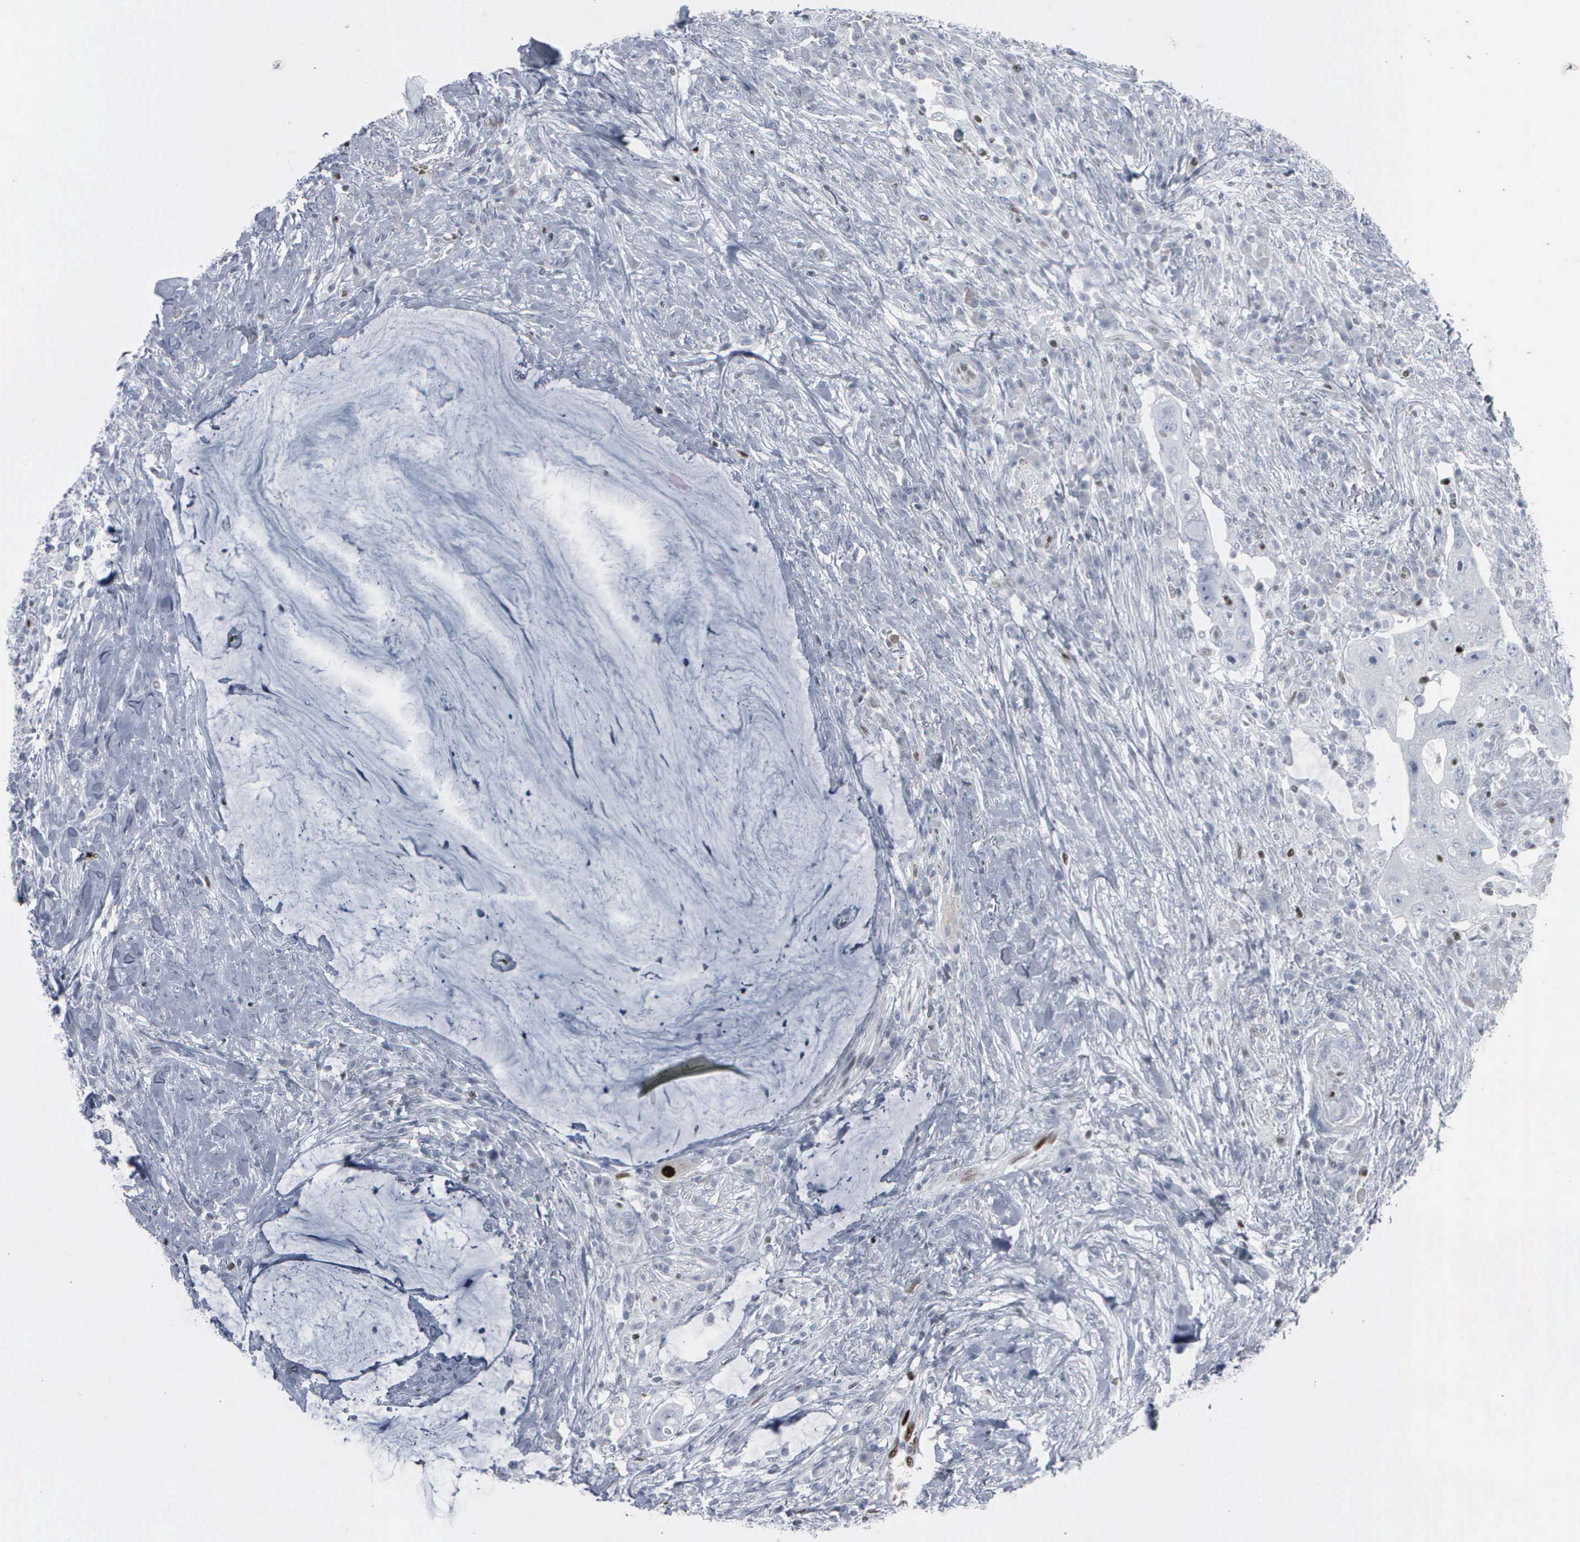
{"staining": {"intensity": "negative", "quantity": "none", "location": "none"}, "tissue": "colorectal cancer", "cell_type": "Tumor cells", "image_type": "cancer", "snomed": [{"axis": "morphology", "description": "Adenocarcinoma, NOS"}, {"axis": "topography", "description": "Rectum"}], "caption": "The histopathology image reveals no significant staining in tumor cells of colorectal cancer (adenocarcinoma).", "gene": "CCND3", "patient": {"sex": "female", "age": 71}}